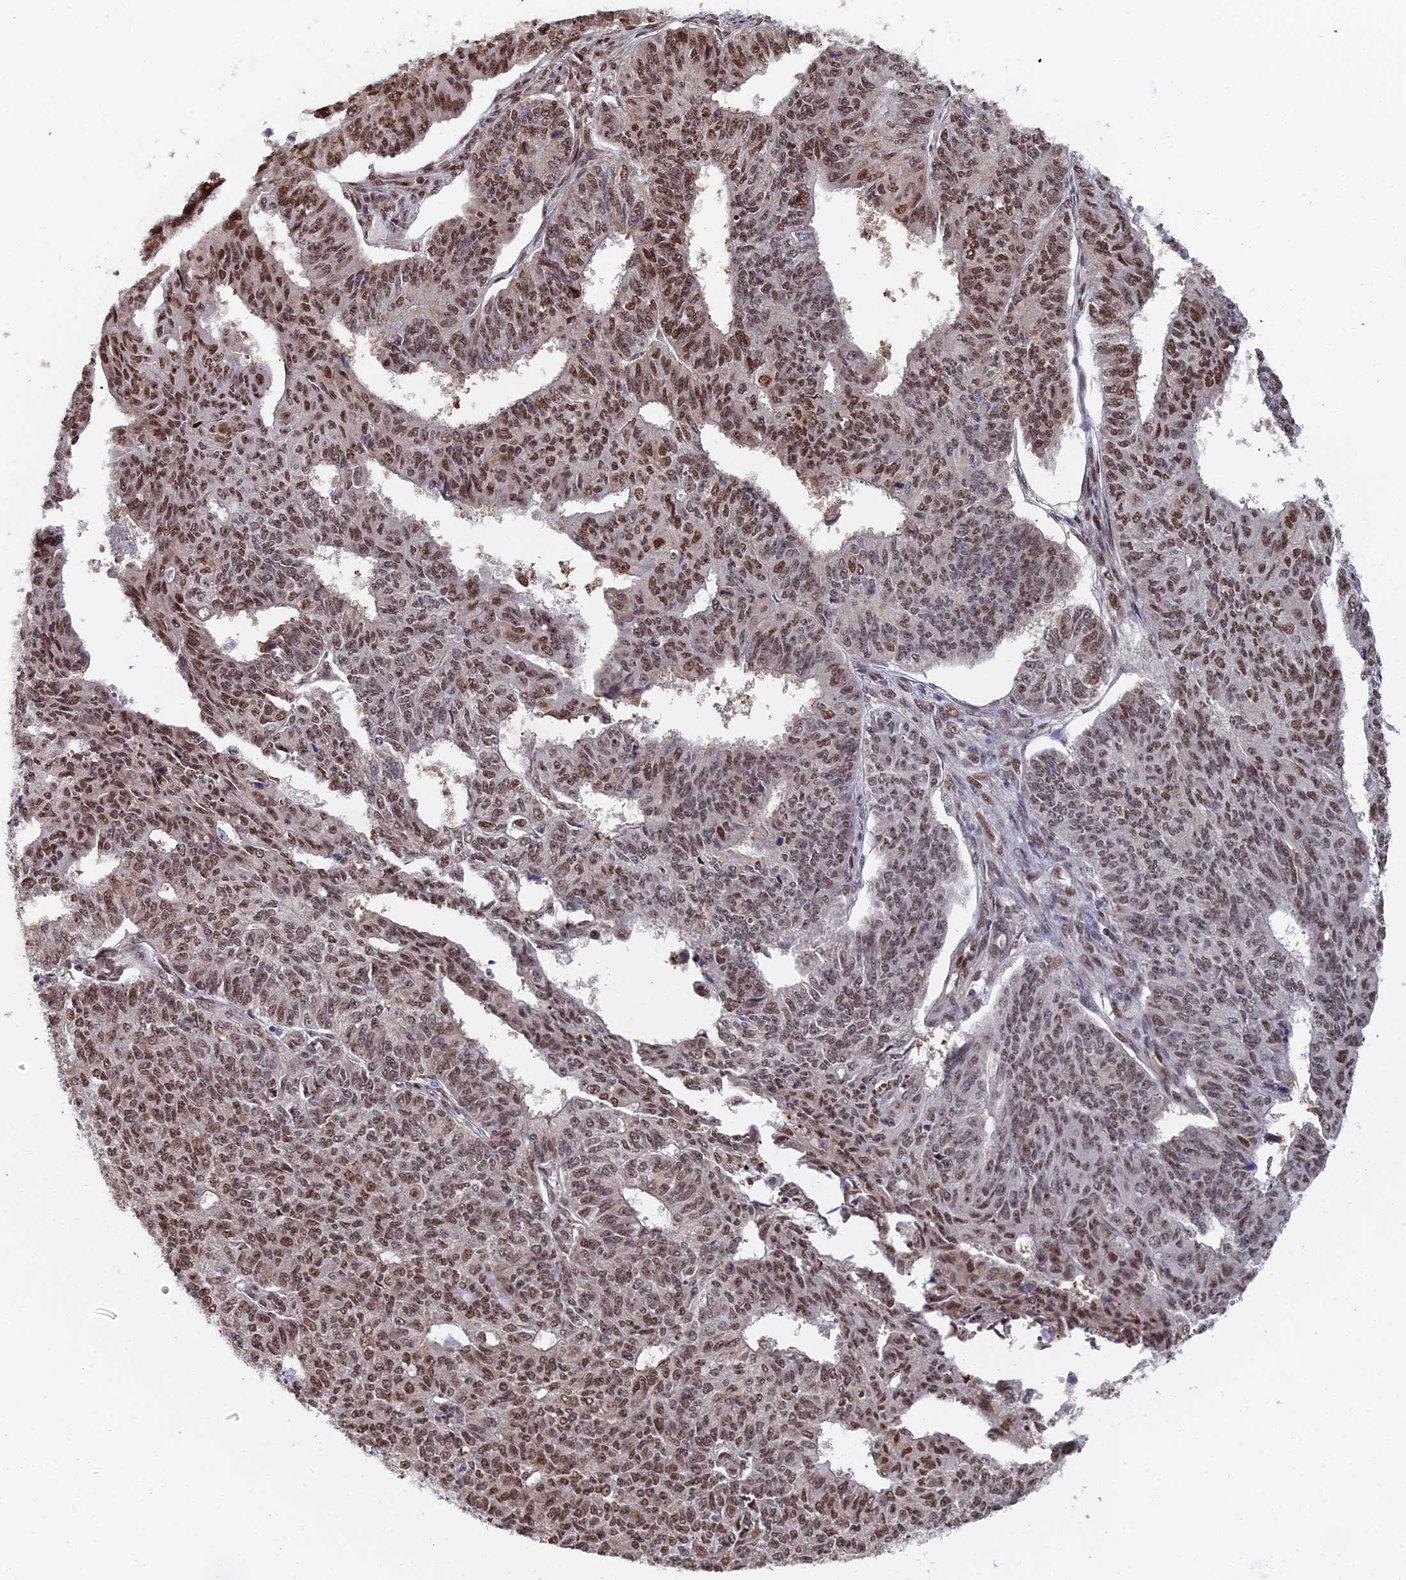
{"staining": {"intensity": "strong", "quantity": ">75%", "location": "nuclear"}, "tissue": "endometrial cancer", "cell_type": "Tumor cells", "image_type": "cancer", "snomed": [{"axis": "morphology", "description": "Adenocarcinoma, NOS"}, {"axis": "topography", "description": "Endometrium"}], "caption": "Endometrial cancer tissue shows strong nuclear positivity in approximately >75% of tumor cells, visualized by immunohistochemistry.", "gene": "TIFA", "patient": {"sex": "female", "age": 32}}